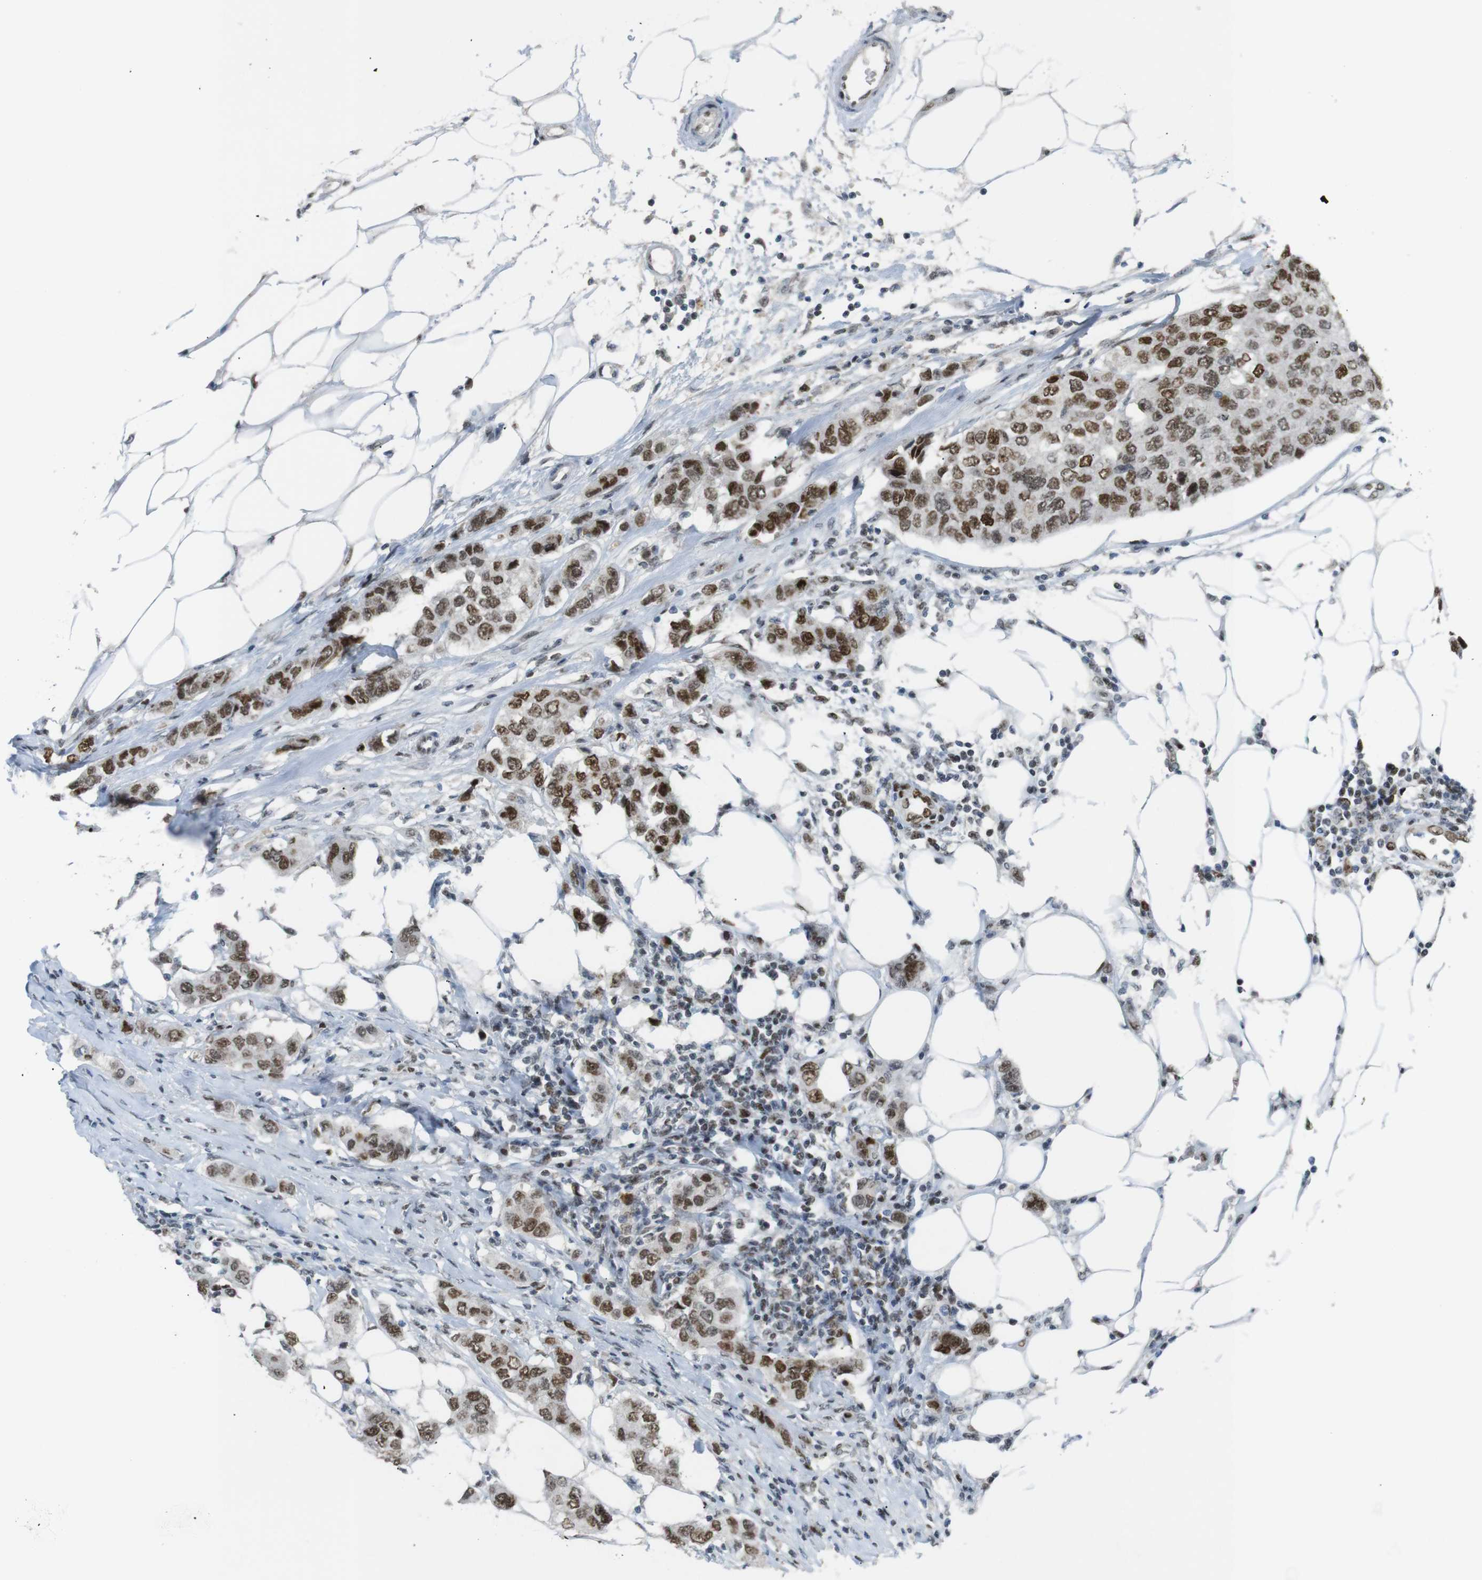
{"staining": {"intensity": "strong", "quantity": ">75%", "location": "nuclear"}, "tissue": "breast cancer", "cell_type": "Tumor cells", "image_type": "cancer", "snomed": [{"axis": "morphology", "description": "Duct carcinoma"}, {"axis": "topography", "description": "Breast"}], "caption": "Strong nuclear staining is appreciated in approximately >75% of tumor cells in breast cancer.", "gene": "RIOX2", "patient": {"sex": "female", "age": 50}}